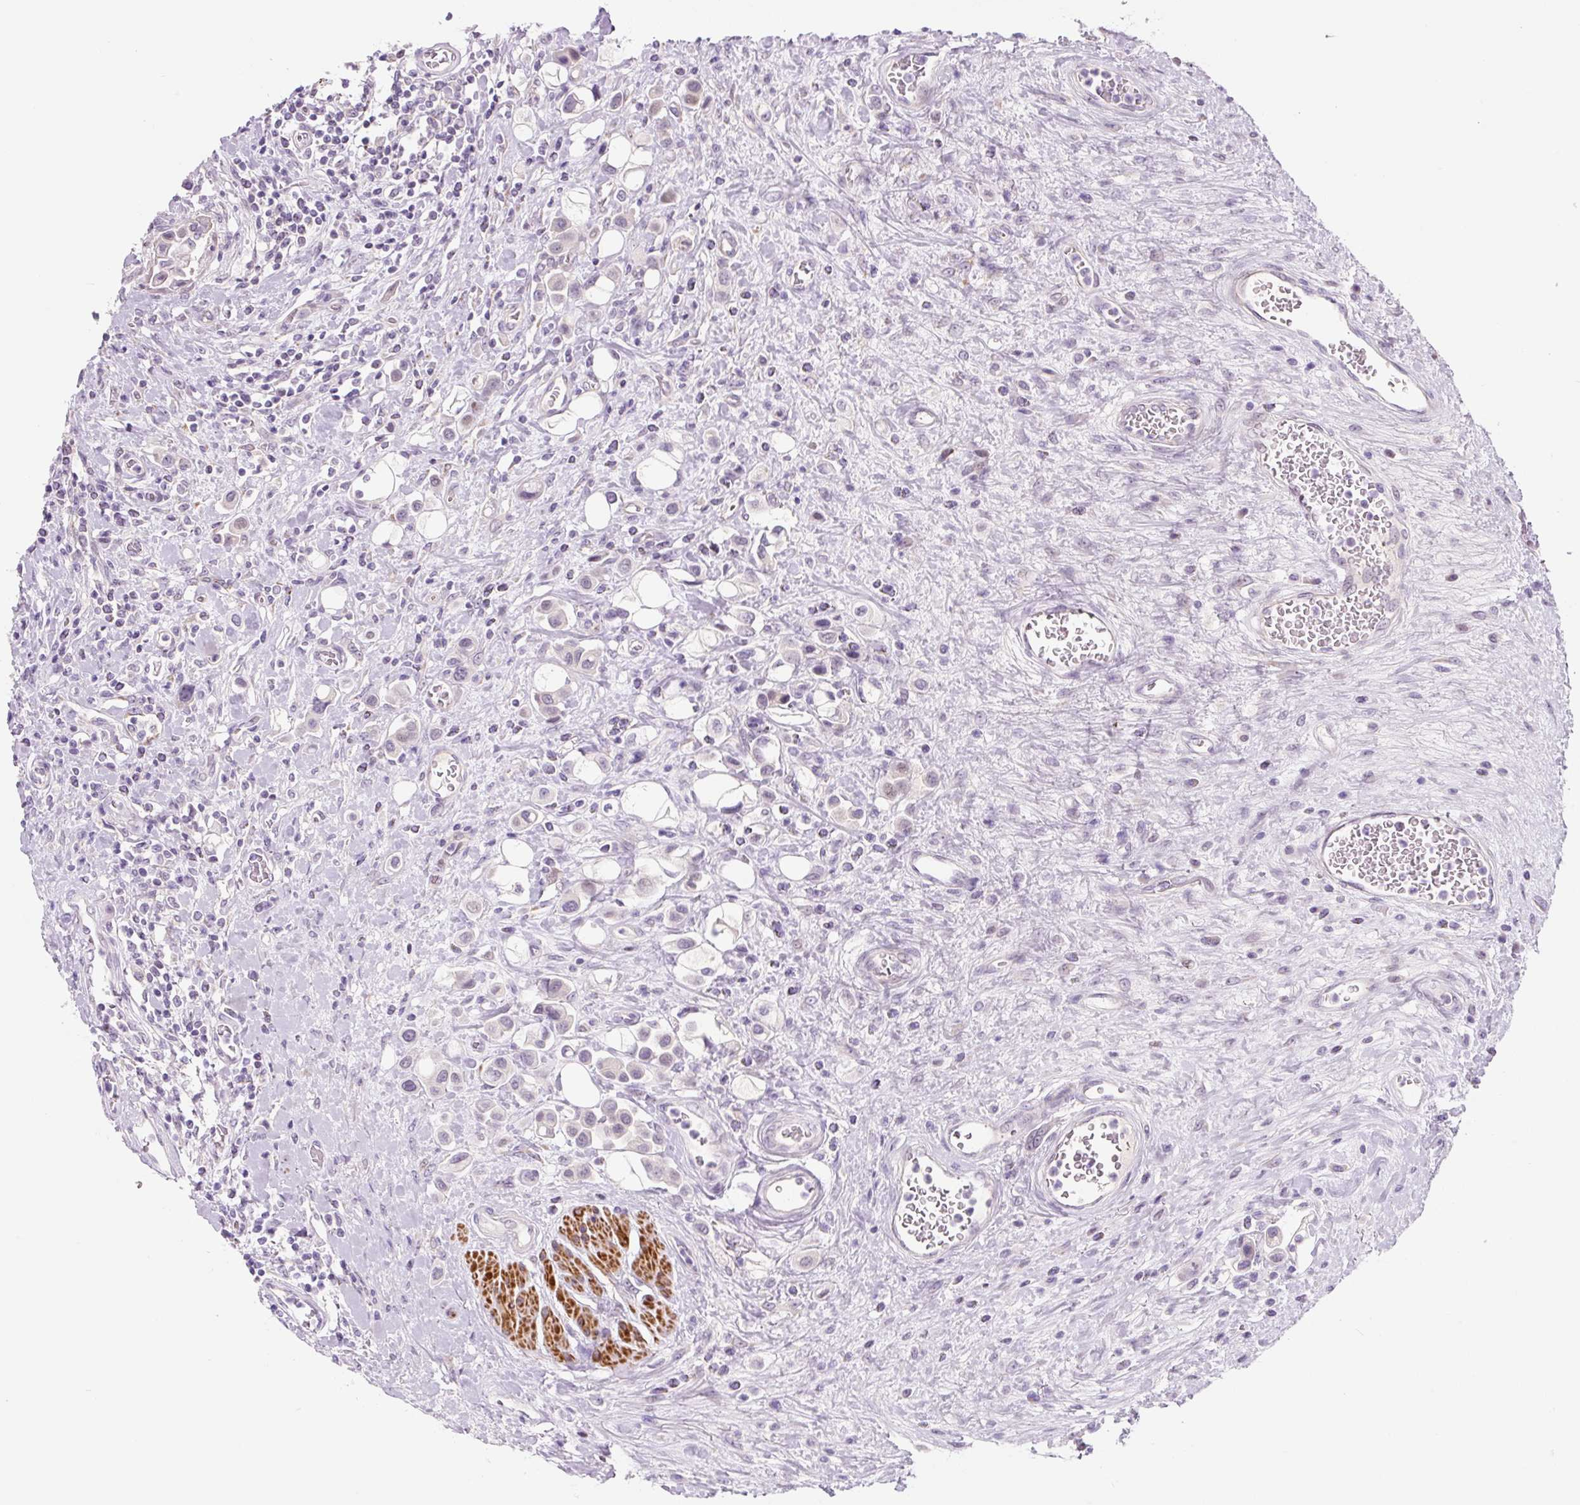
{"staining": {"intensity": "negative", "quantity": "none", "location": "none"}, "tissue": "urothelial cancer", "cell_type": "Tumor cells", "image_type": "cancer", "snomed": [{"axis": "morphology", "description": "Urothelial carcinoma, High grade"}, {"axis": "topography", "description": "Urinary bladder"}], "caption": "DAB (3,3'-diaminobenzidine) immunohistochemical staining of human high-grade urothelial carcinoma exhibits no significant staining in tumor cells.", "gene": "CCL25", "patient": {"sex": "male", "age": 50}}